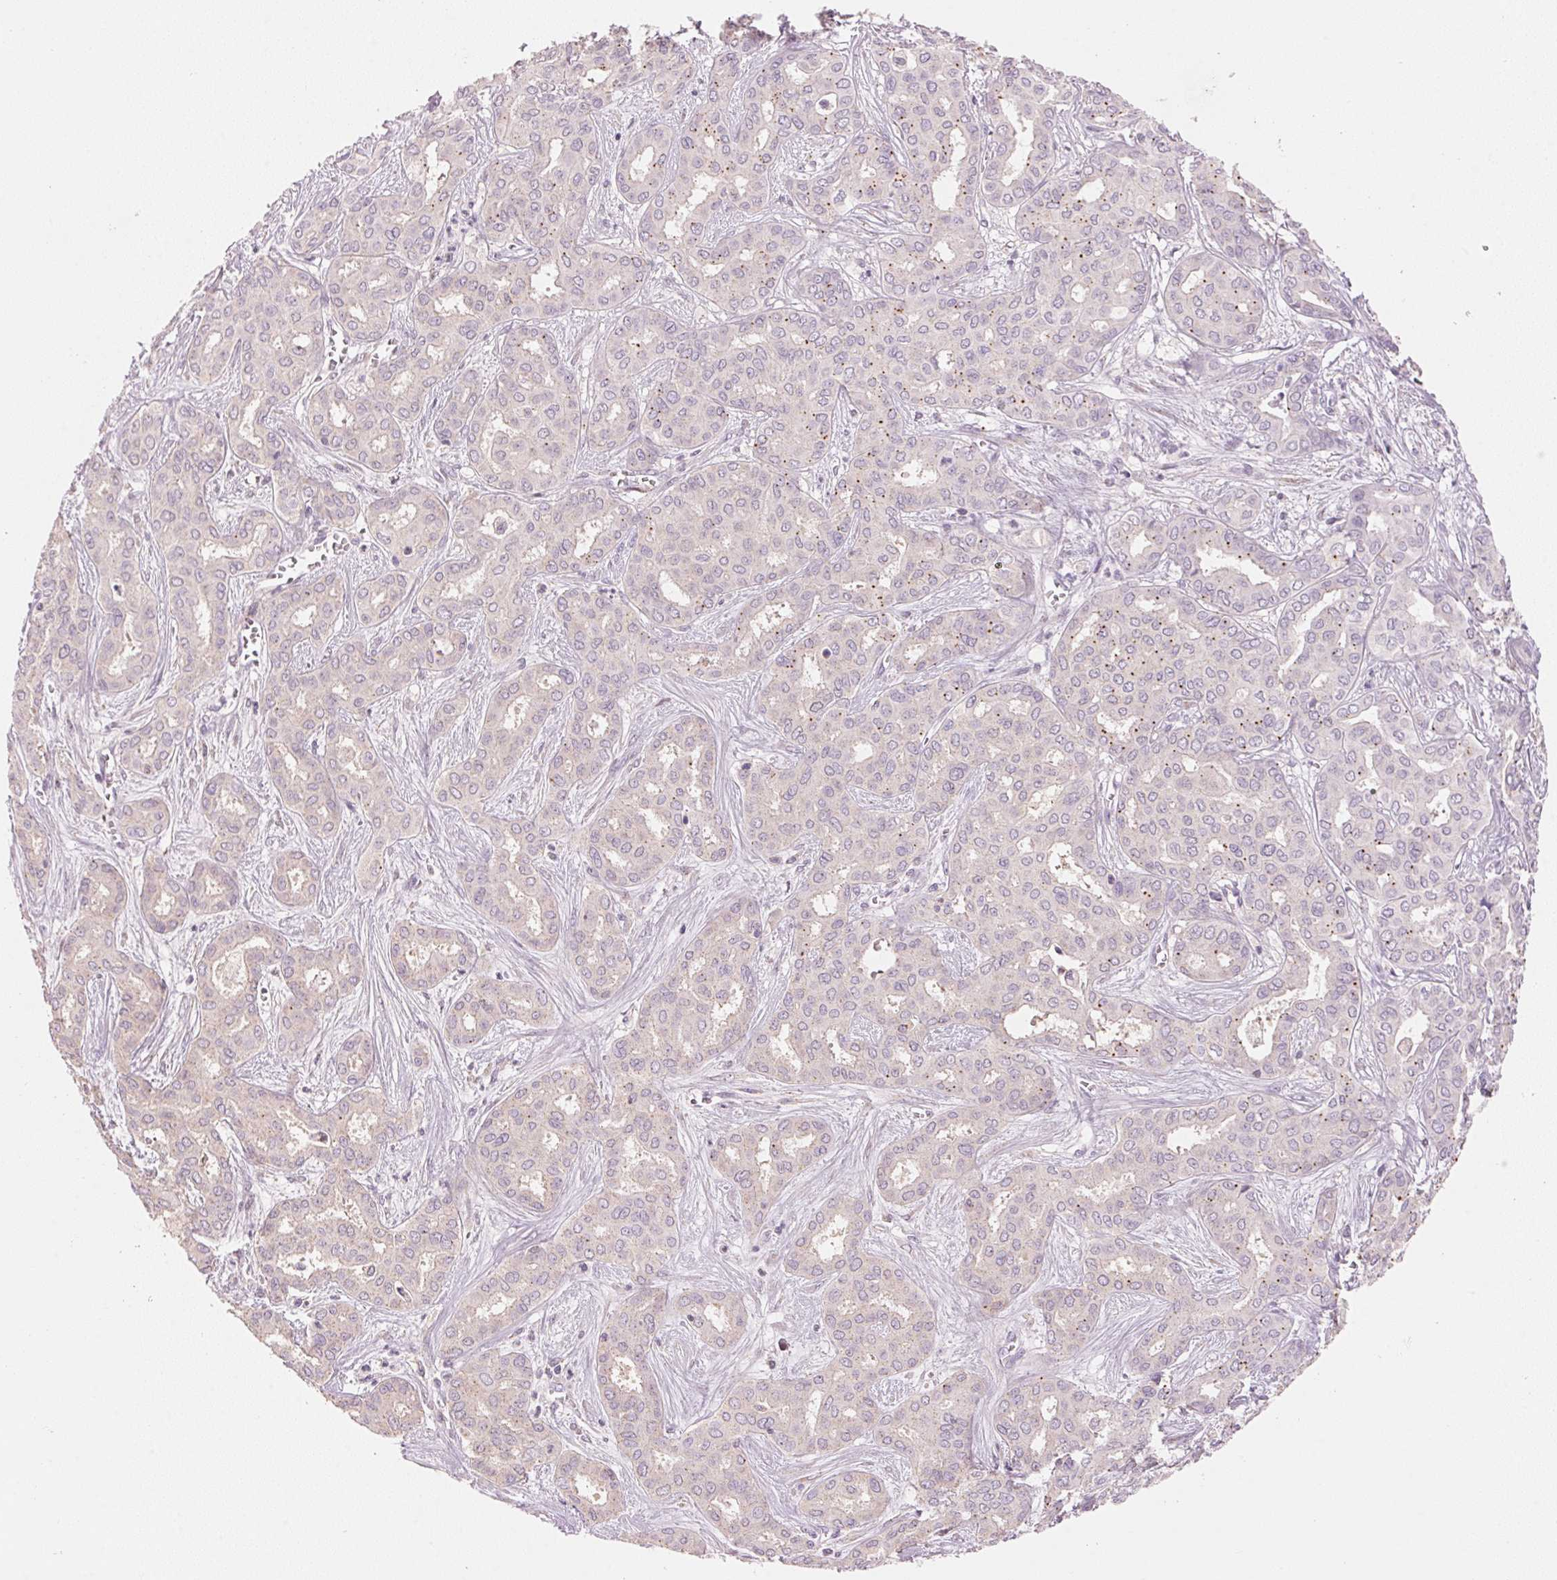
{"staining": {"intensity": "weak", "quantity": "<25%", "location": "cytoplasmic/membranous"}, "tissue": "liver cancer", "cell_type": "Tumor cells", "image_type": "cancer", "snomed": [{"axis": "morphology", "description": "Cholangiocarcinoma"}, {"axis": "topography", "description": "Liver"}], "caption": "There is no significant staining in tumor cells of cholangiocarcinoma (liver). Nuclei are stained in blue.", "gene": "HOXB13", "patient": {"sex": "female", "age": 64}}